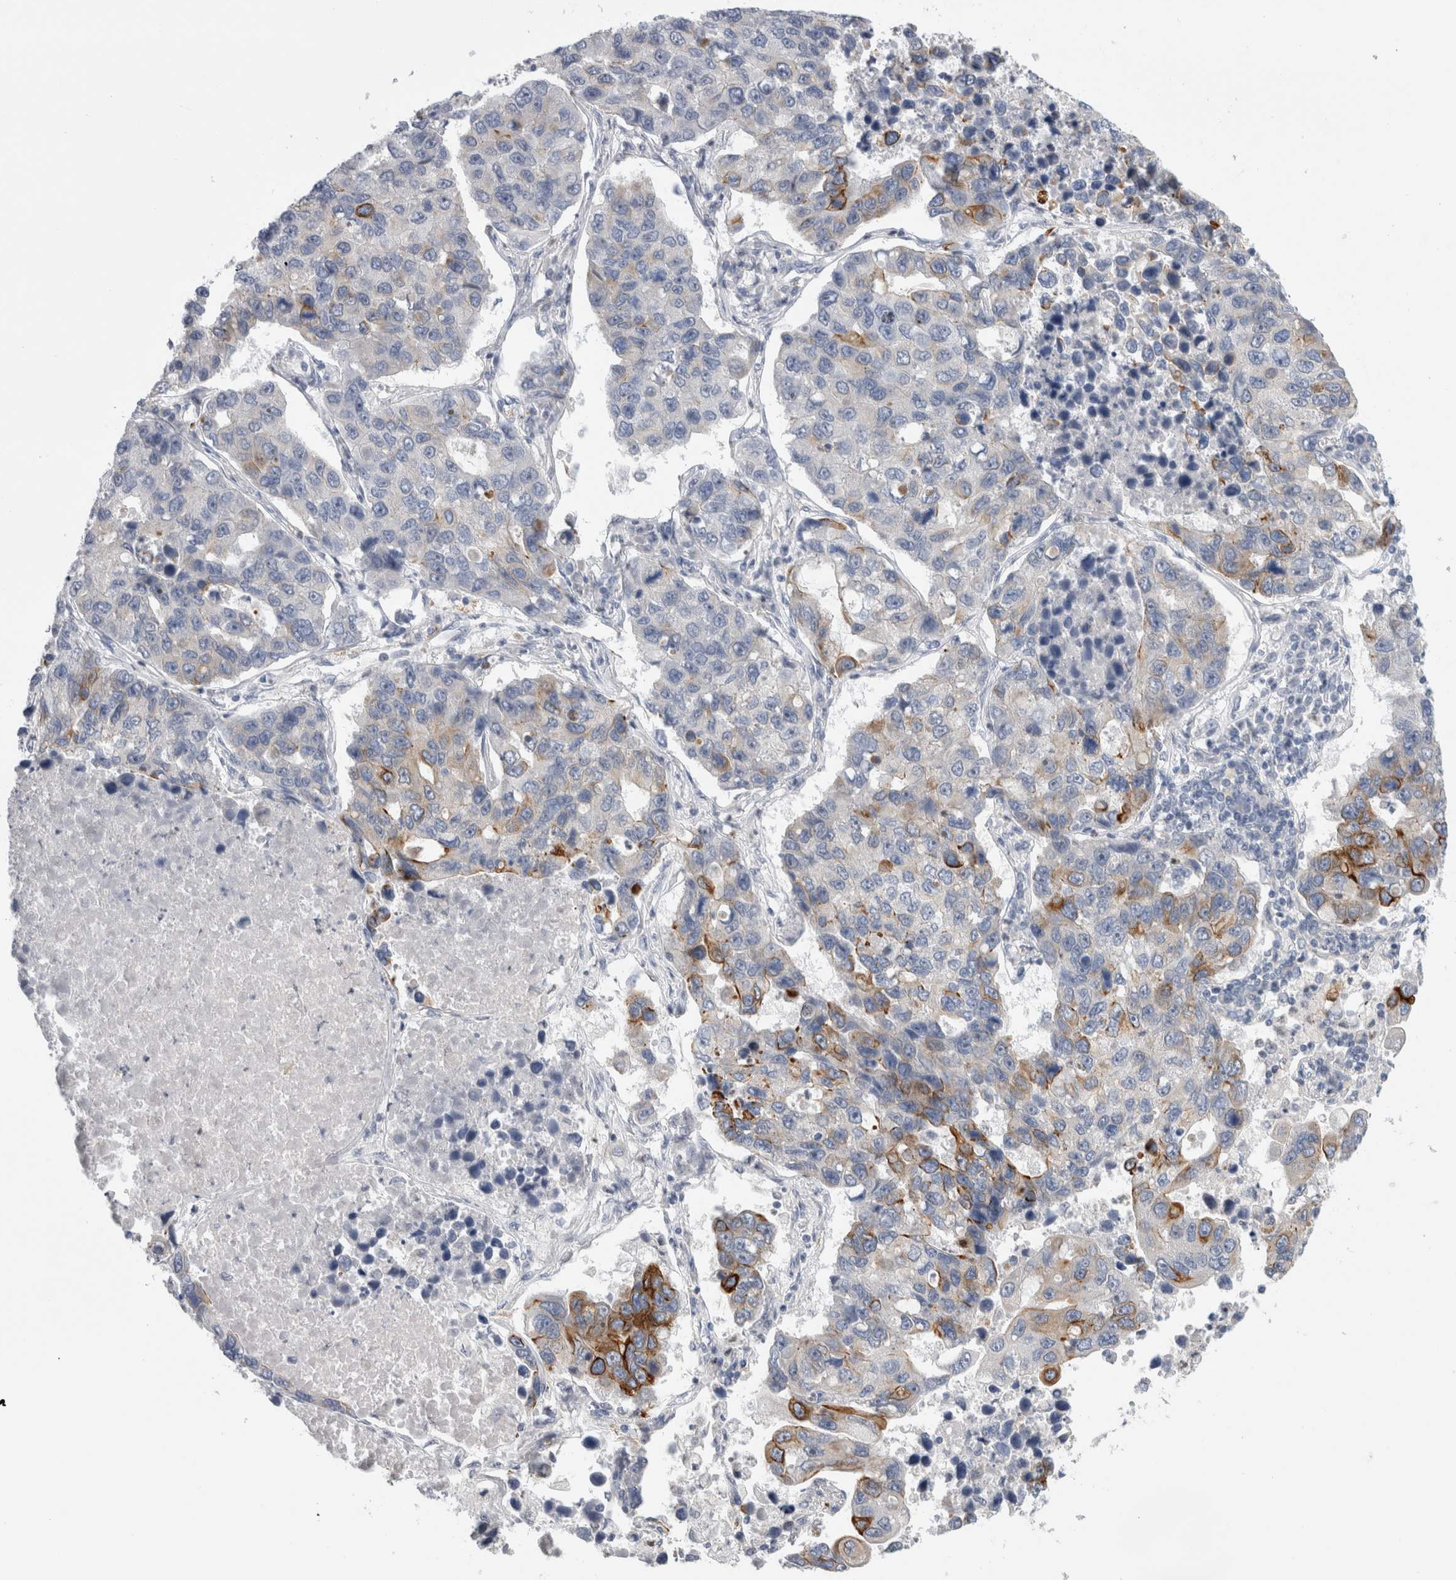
{"staining": {"intensity": "strong", "quantity": "<25%", "location": "cytoplasmic/membranous"}, "tissue": "lung cancer", "cell_type": "Tumor cells", "image_type": "cancer", "snomed": [{"axis": "morphology", "description": "Adenocarcinoma, NOS"}, {"axis": "topography", "description": "Lung"}], "caption": "Protein staining shows strong cytoplasmic/membranous positivity in approximately <25% of tumor cells in lung cancer. The protein of interest is shown in brown color, while the nuclei are stained blue.", "gene": "SLC20A2", "patient": {"sex": "male", "age": 64}}